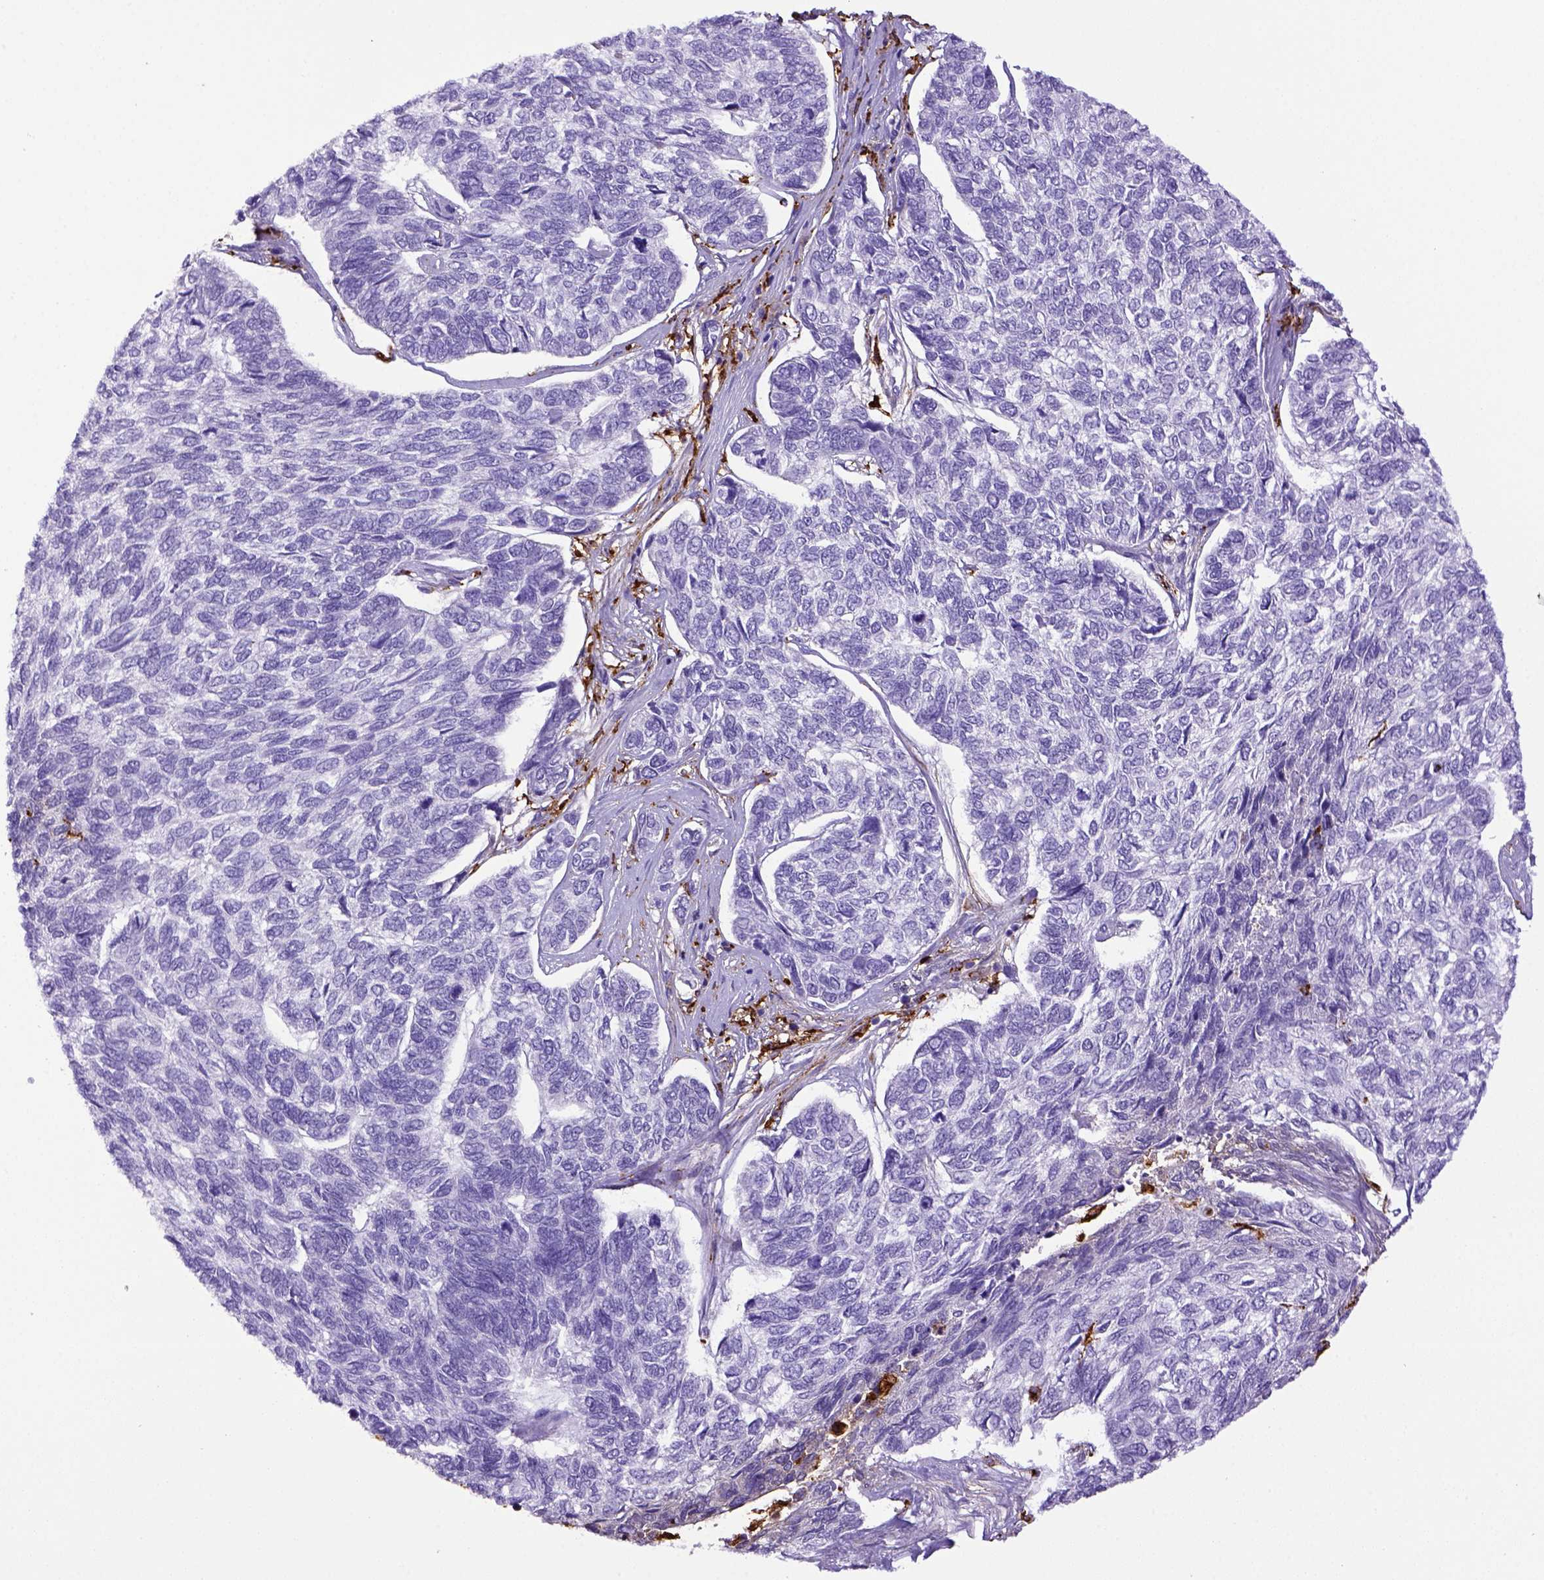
{"staining": {"intensity": "negative", "quantity": "none", "location": "none"}, "tissue": "skin cancer", "cell_type": "Tumor cells", "image_type": "cancer", "snomed": [{"axis": "morphology", "description": "Basal cell carcinoma"}, {"axis": "topography", "description": "Skin"}], "caption": "An immunohistochemistry (IHC) histopathology image of skin cancer (basal cell carcinoma) is shown. There is no staining in tumor cells of skin cancer (basal cell carcinoma).", "gene": "CD68", "patient": {"sex": "female", "age": 65}}